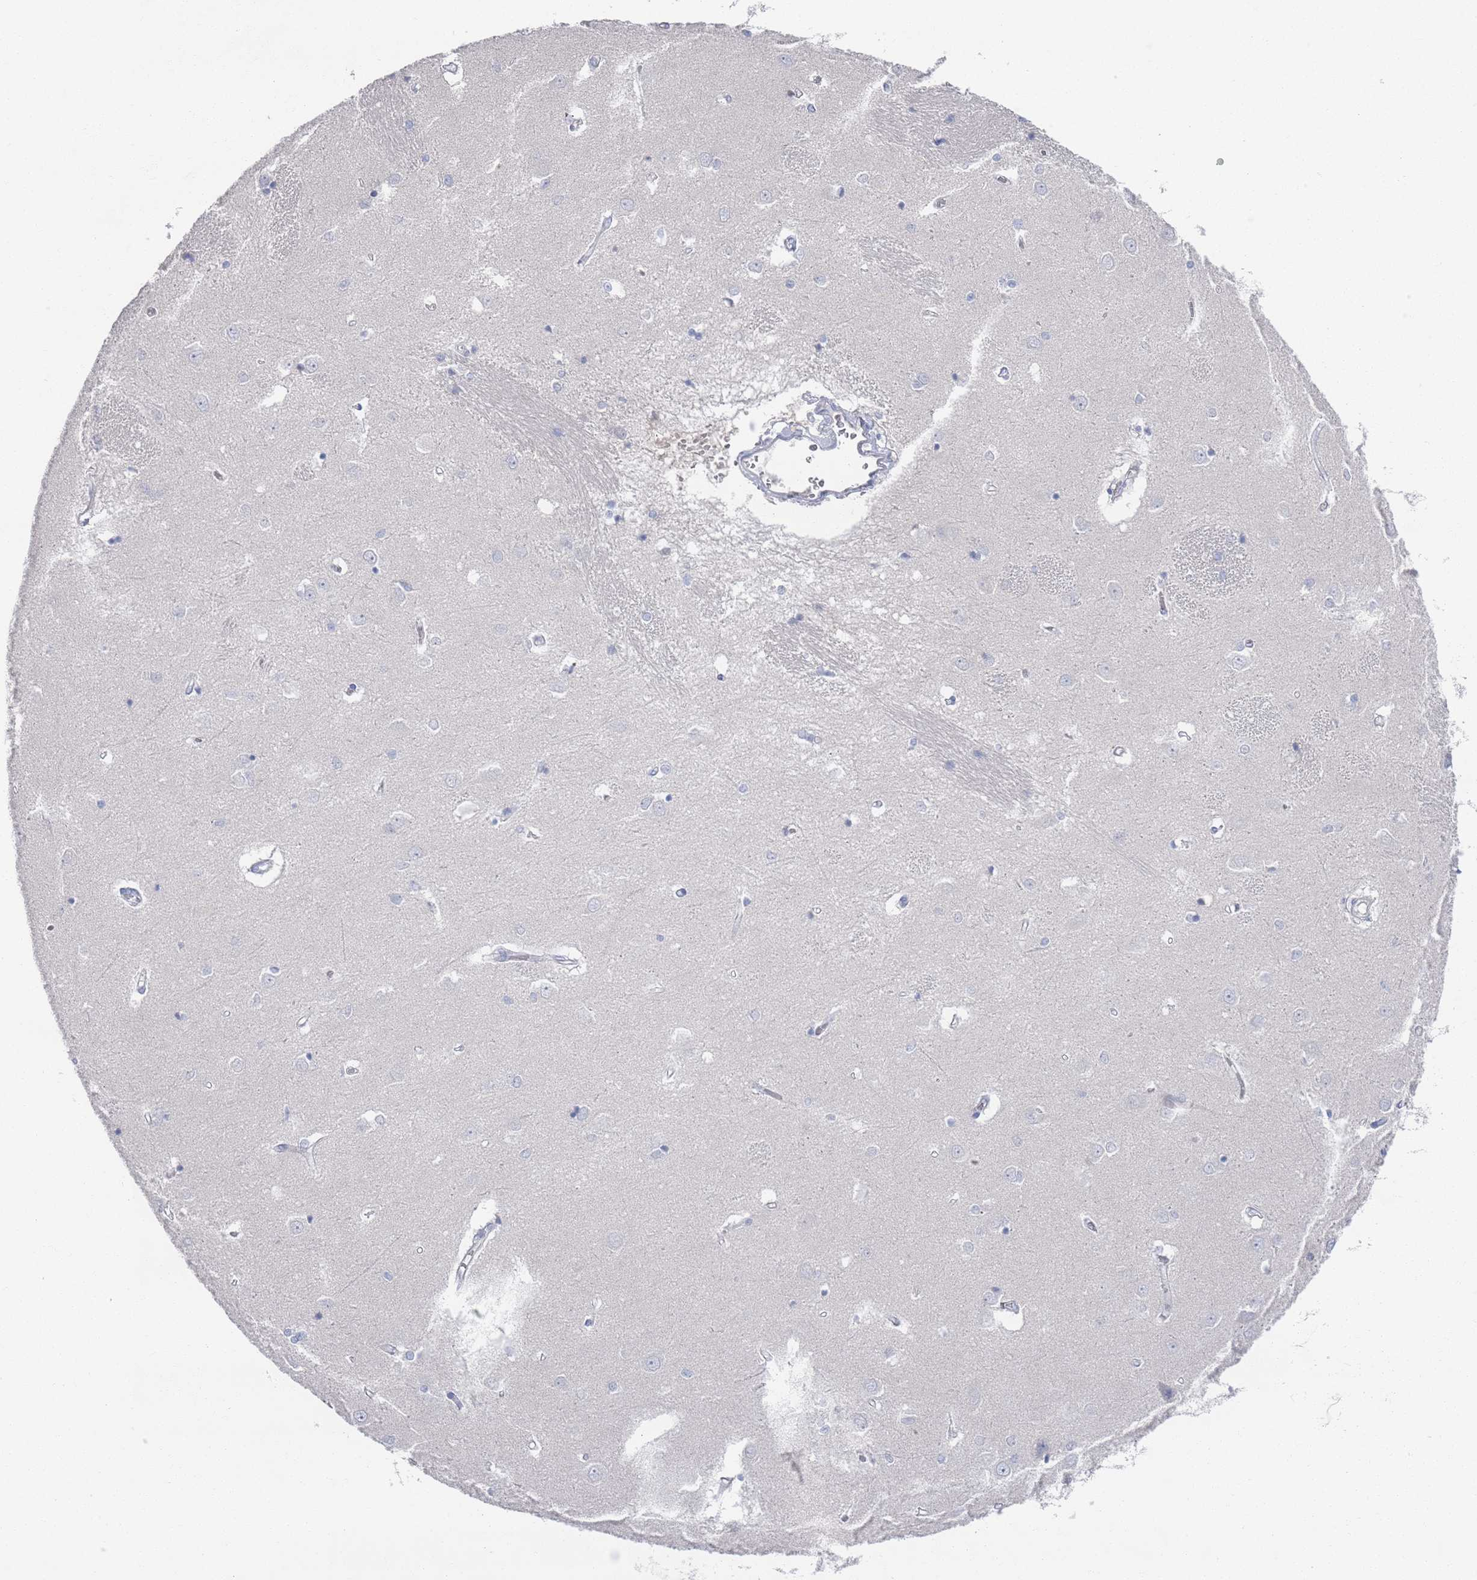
{"staining": {"intensity": "negative", "quantity": "none", "location": "none"}, "tissue": "caudate", "cell_type": "Glial cells", "image_type": "normal", "snomed": [{"axis": "morphology", "description": "Normal tissue, NOS"}, {"axis": "topography", "description": "Lateral ventricle wall"}], "caption": "Immunohistochemical staining of normal caudate shows no significant expression in glial cells.", "gene": "TMCO3", "patient": {"sex": "male", "age": 37}}